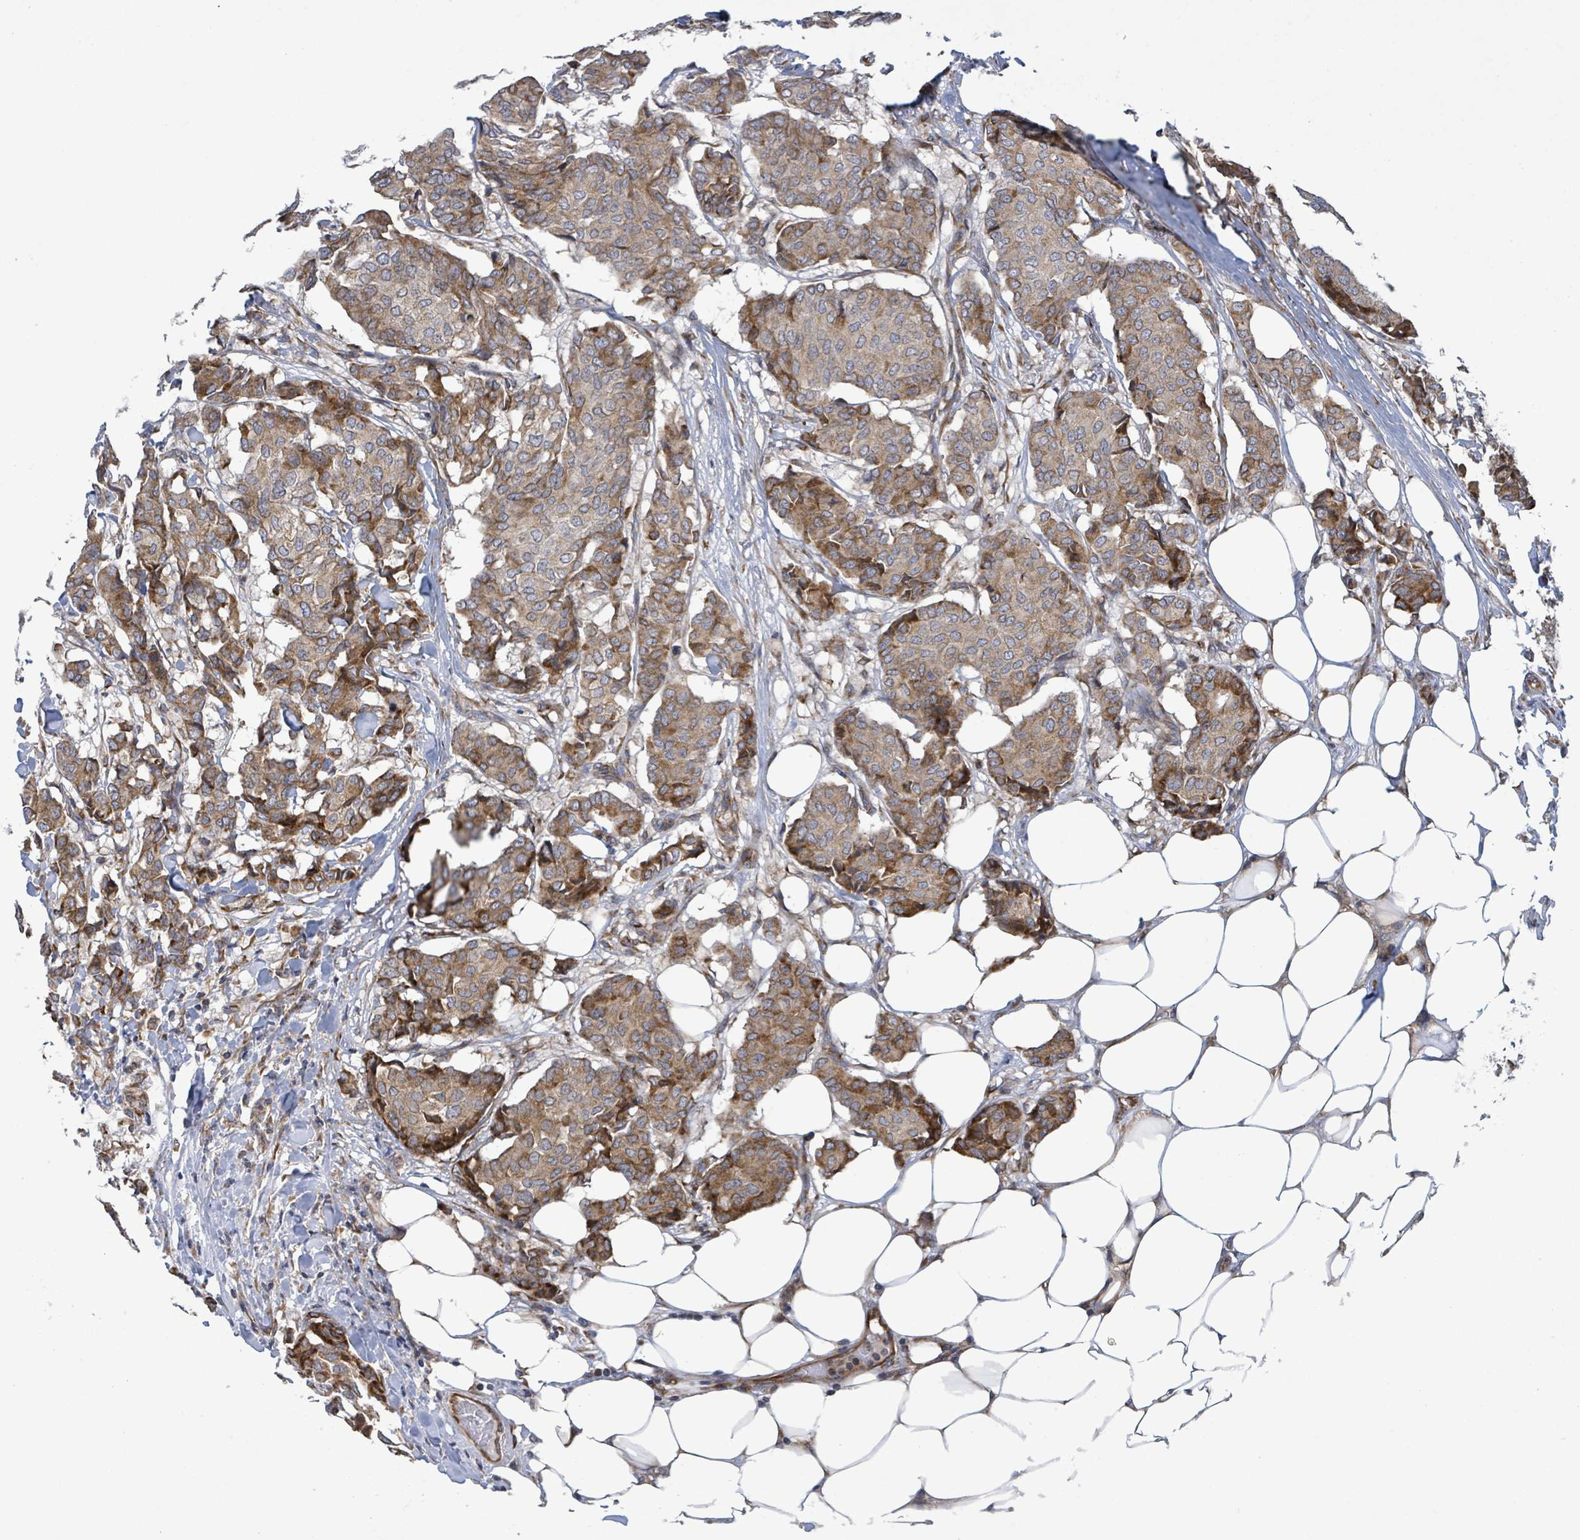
{"staining": {"intensity": "moderate", "quantity": ">75%", "location": "cytoplasmic/membranous"}, "tissue": "breast cancer", "cell_type": "Tumor cells", "image_type": "cancer", "snomed": [{"axis": "morphology", "description": "Duct carcinoma"}, {"axis": "topography", "description": "Breast"}], "caption": "Breast invasive ductal carcinoma stained for a protein (brown) displays moderate cytoplasmic/membranous positive expression in approximately >75% of tumor cells.", "gene": "NOMO1", "patient": {"sex": "female", "age": 75}}